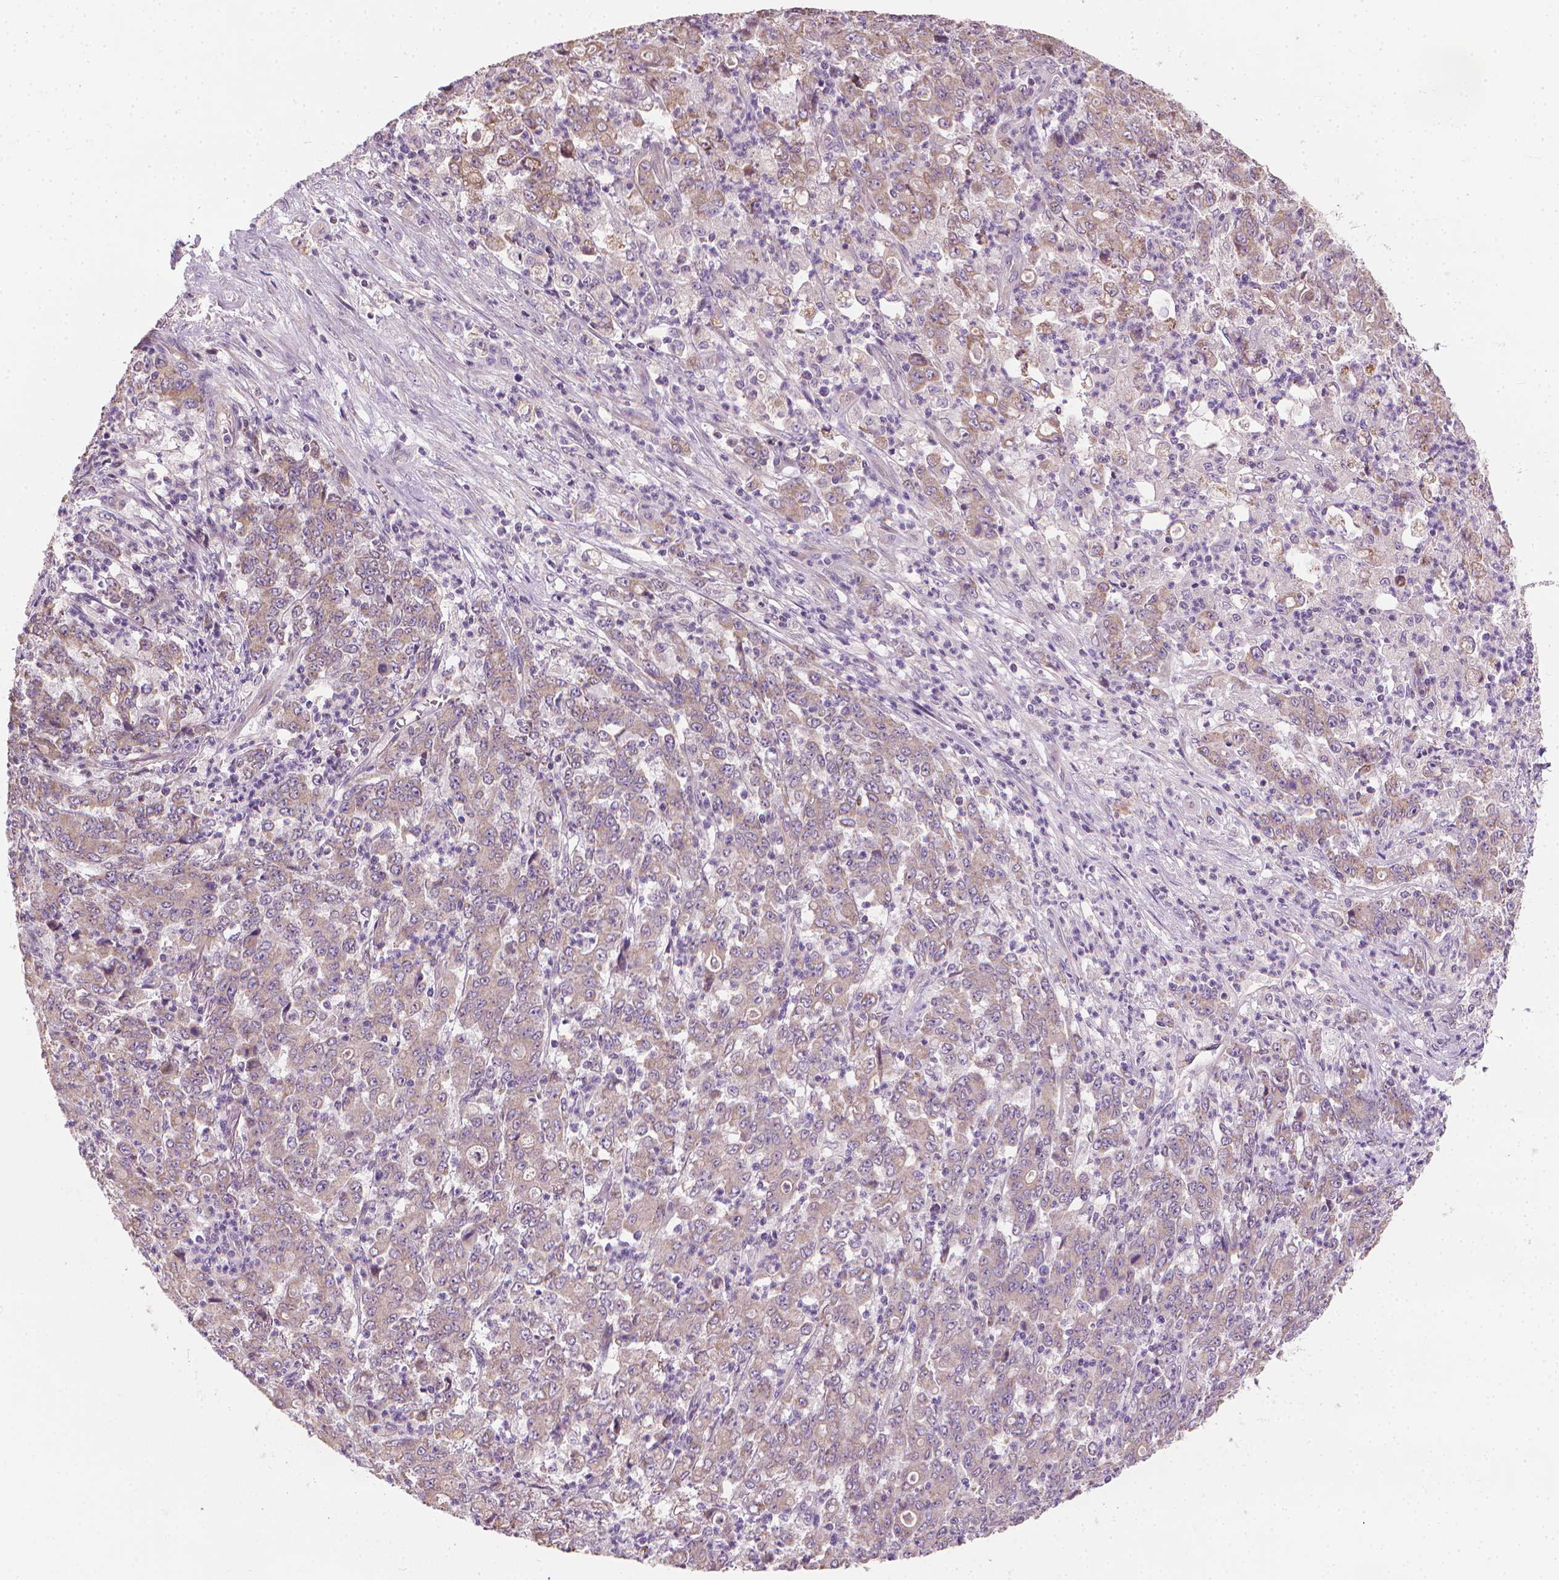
{"staining": {"intensity": "weak", "quantity": "25%-75%", "location": "cytoplasmic/membranous"}, "tissue": "stomach cancer", "cell_type": "Tumor cells", "image_type": "cancer", "snomed": [{"axis": "morphology", "description": "Adenocarcinoma, NOS"}, {"axis": "topography", "description": "Stomach, lower"}], "caption": "Weak cytoplasmic/membranous positivity for a protein is present in about 25%-75% of tumor cells of adenocarcinoma (stomach) using immunohistochemistry.", "gene": "RIIAD1", "patient": {"sex": "female", "age": 71}}